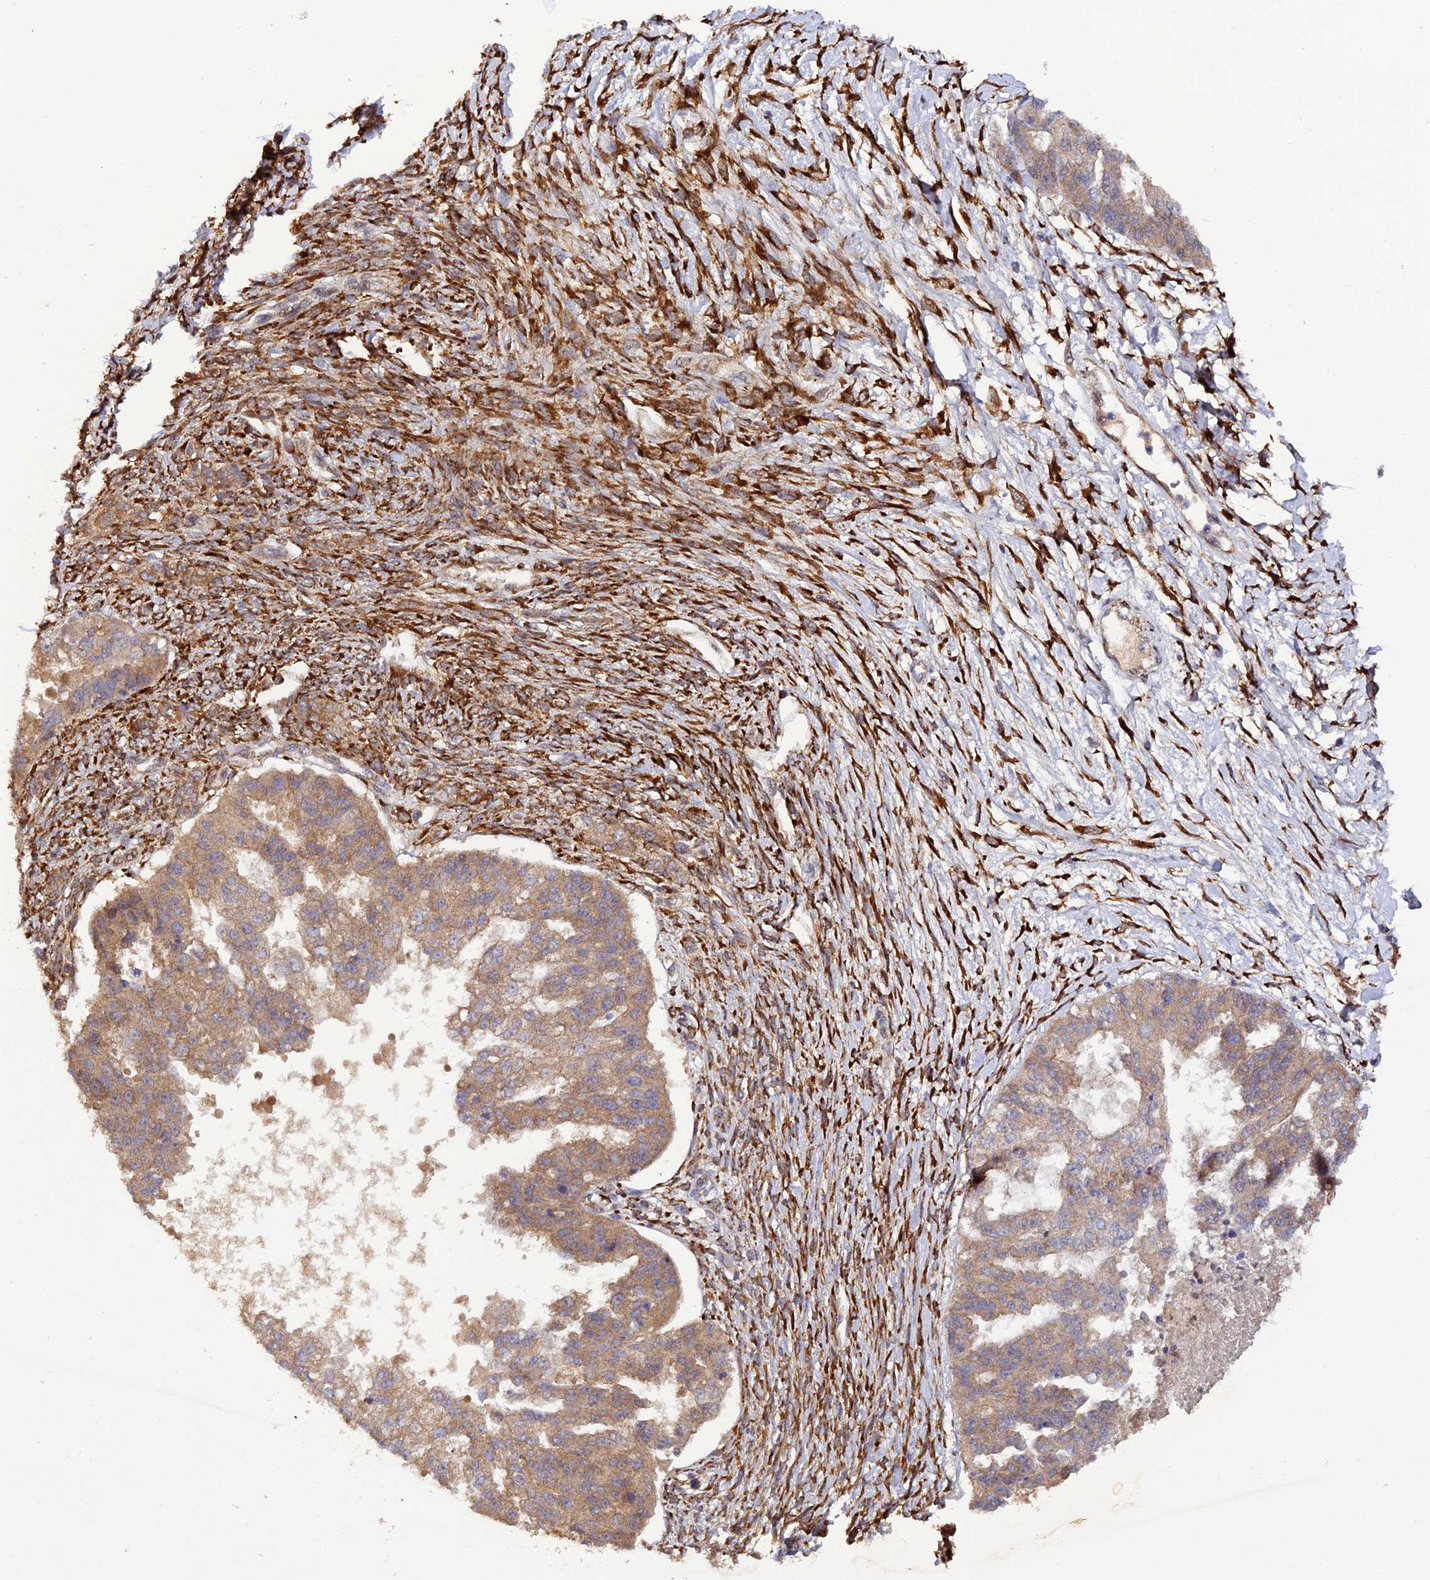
{"staining": {"intensity": "moderate", "quantity": ">75%", "location": "cytoplasmic/membranous"}, "tissue": "ovarian cancer", "cell_type": "Tumor cells", "image_type": "cancer", "snomed": [{"axis": "morphology", "description": "Cystadenocarcinoma, serous, NOS"}, {"axis": "topography", "description": "Ovary"}], "caption": "A photomicrograph of ovarian serous cystadenocarcinoma stained for a protein exhibits moderate cytoplasmic/membranous brown staining in tumor cells.", "gene": "P3H3", "patient": {"sex": "female", "age": 58}}